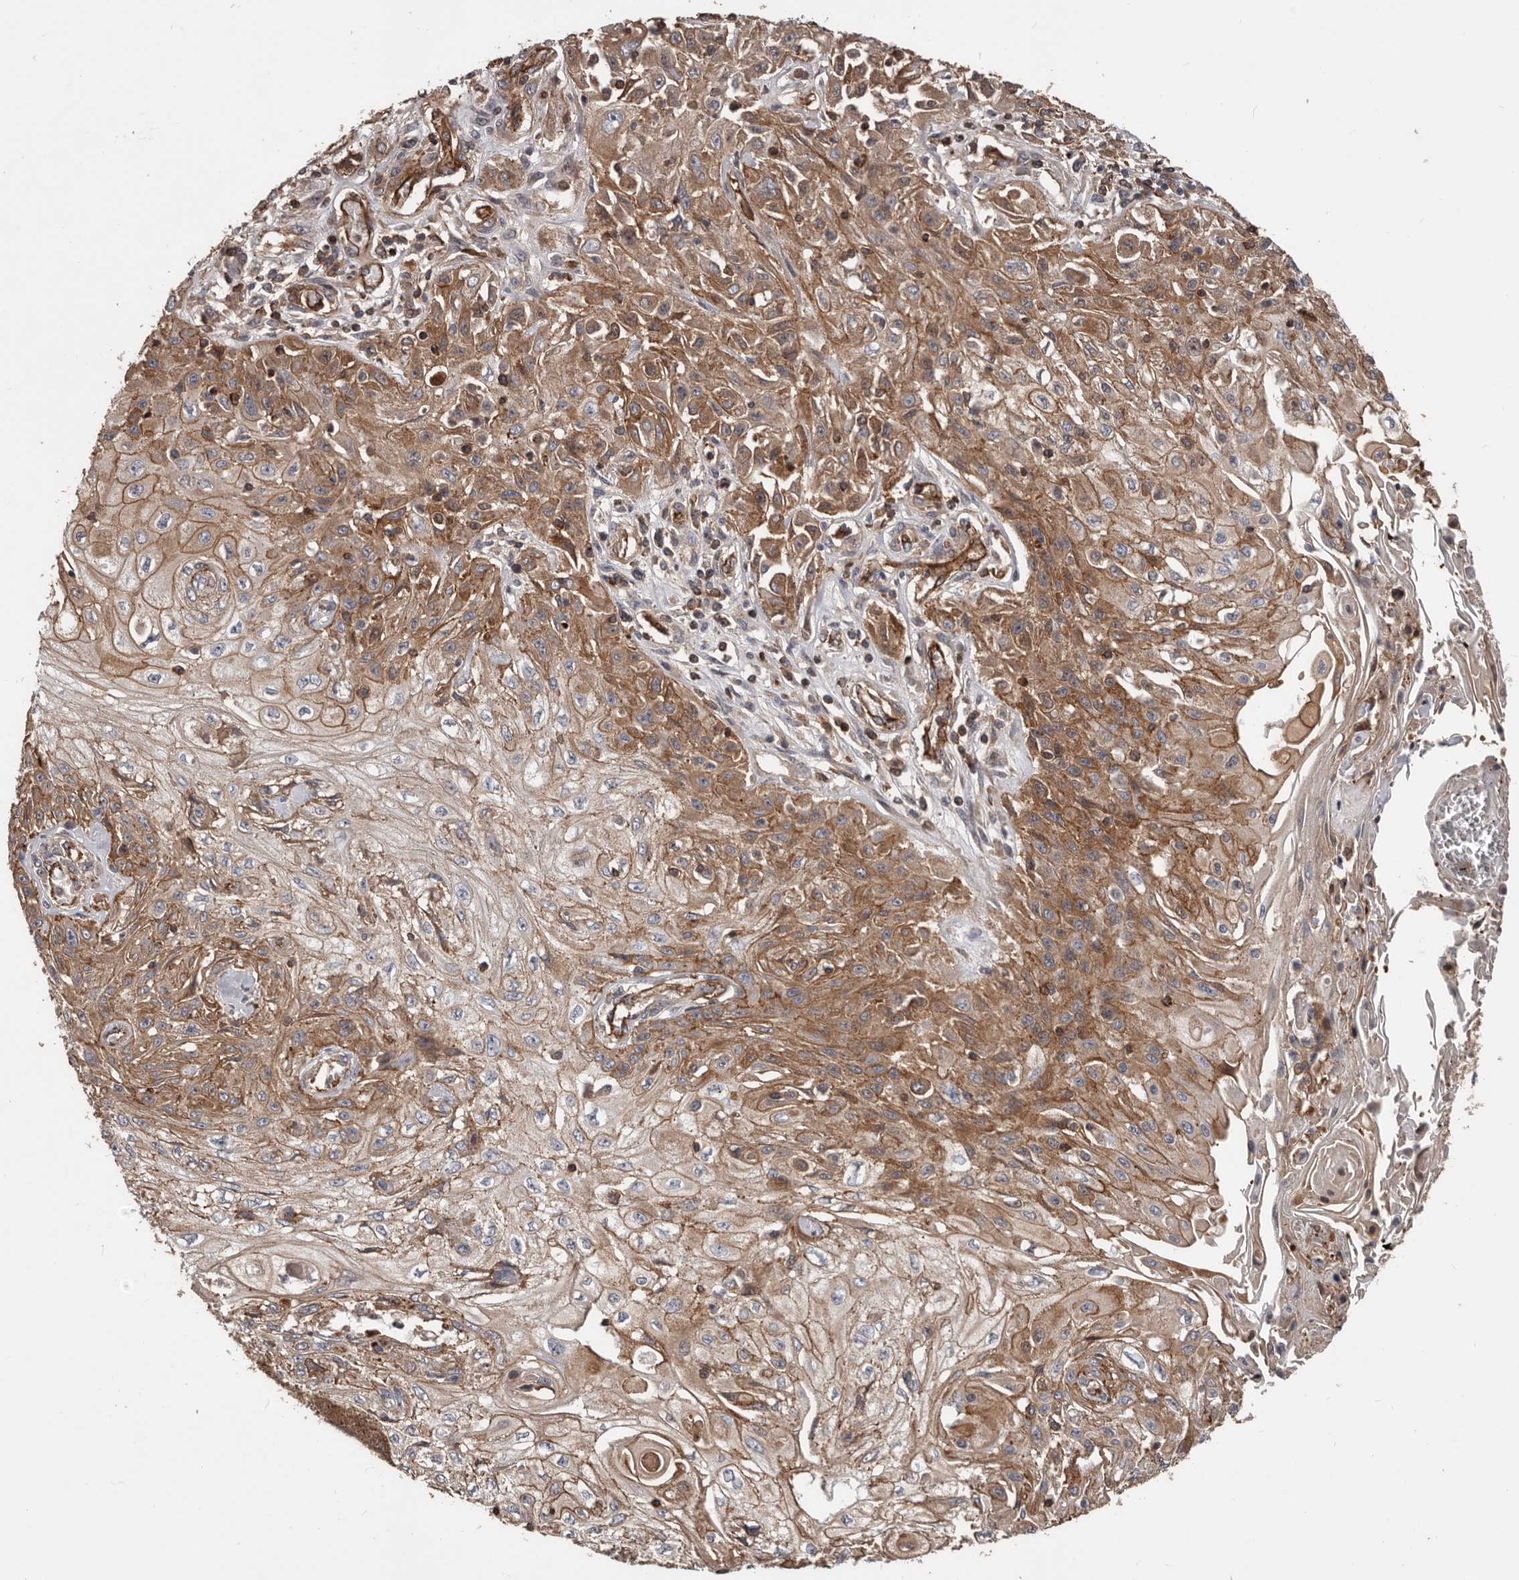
{"staining": {"intensity": "moderate", "quantity": ">75%", "location": "cytoplasmic/membranous"}, "tissue": "skin cancer", "cell_type": "Tumor cells", "image_type": "cancer", "snomed": [{"axis": "morphology", "description": "Squamous cell carcinoma, NOS"}, {"axis": "morphology", "description": "Squamous cell carcinoma, metastatic, NOS"}, {"axis": "topography", "description": "Skin"}, {"axis": "topography", "description": "Lymph node"}], "caption": "About >75% of tumor cells in human skin metastatic squamous cell carcinoma exhibit moderate cytoplasmic/membranous protein expression as visualized by brown immunohistochemical staining.", "gene": "PNRC2", "patient": {"sex": "male", "age": 75}}